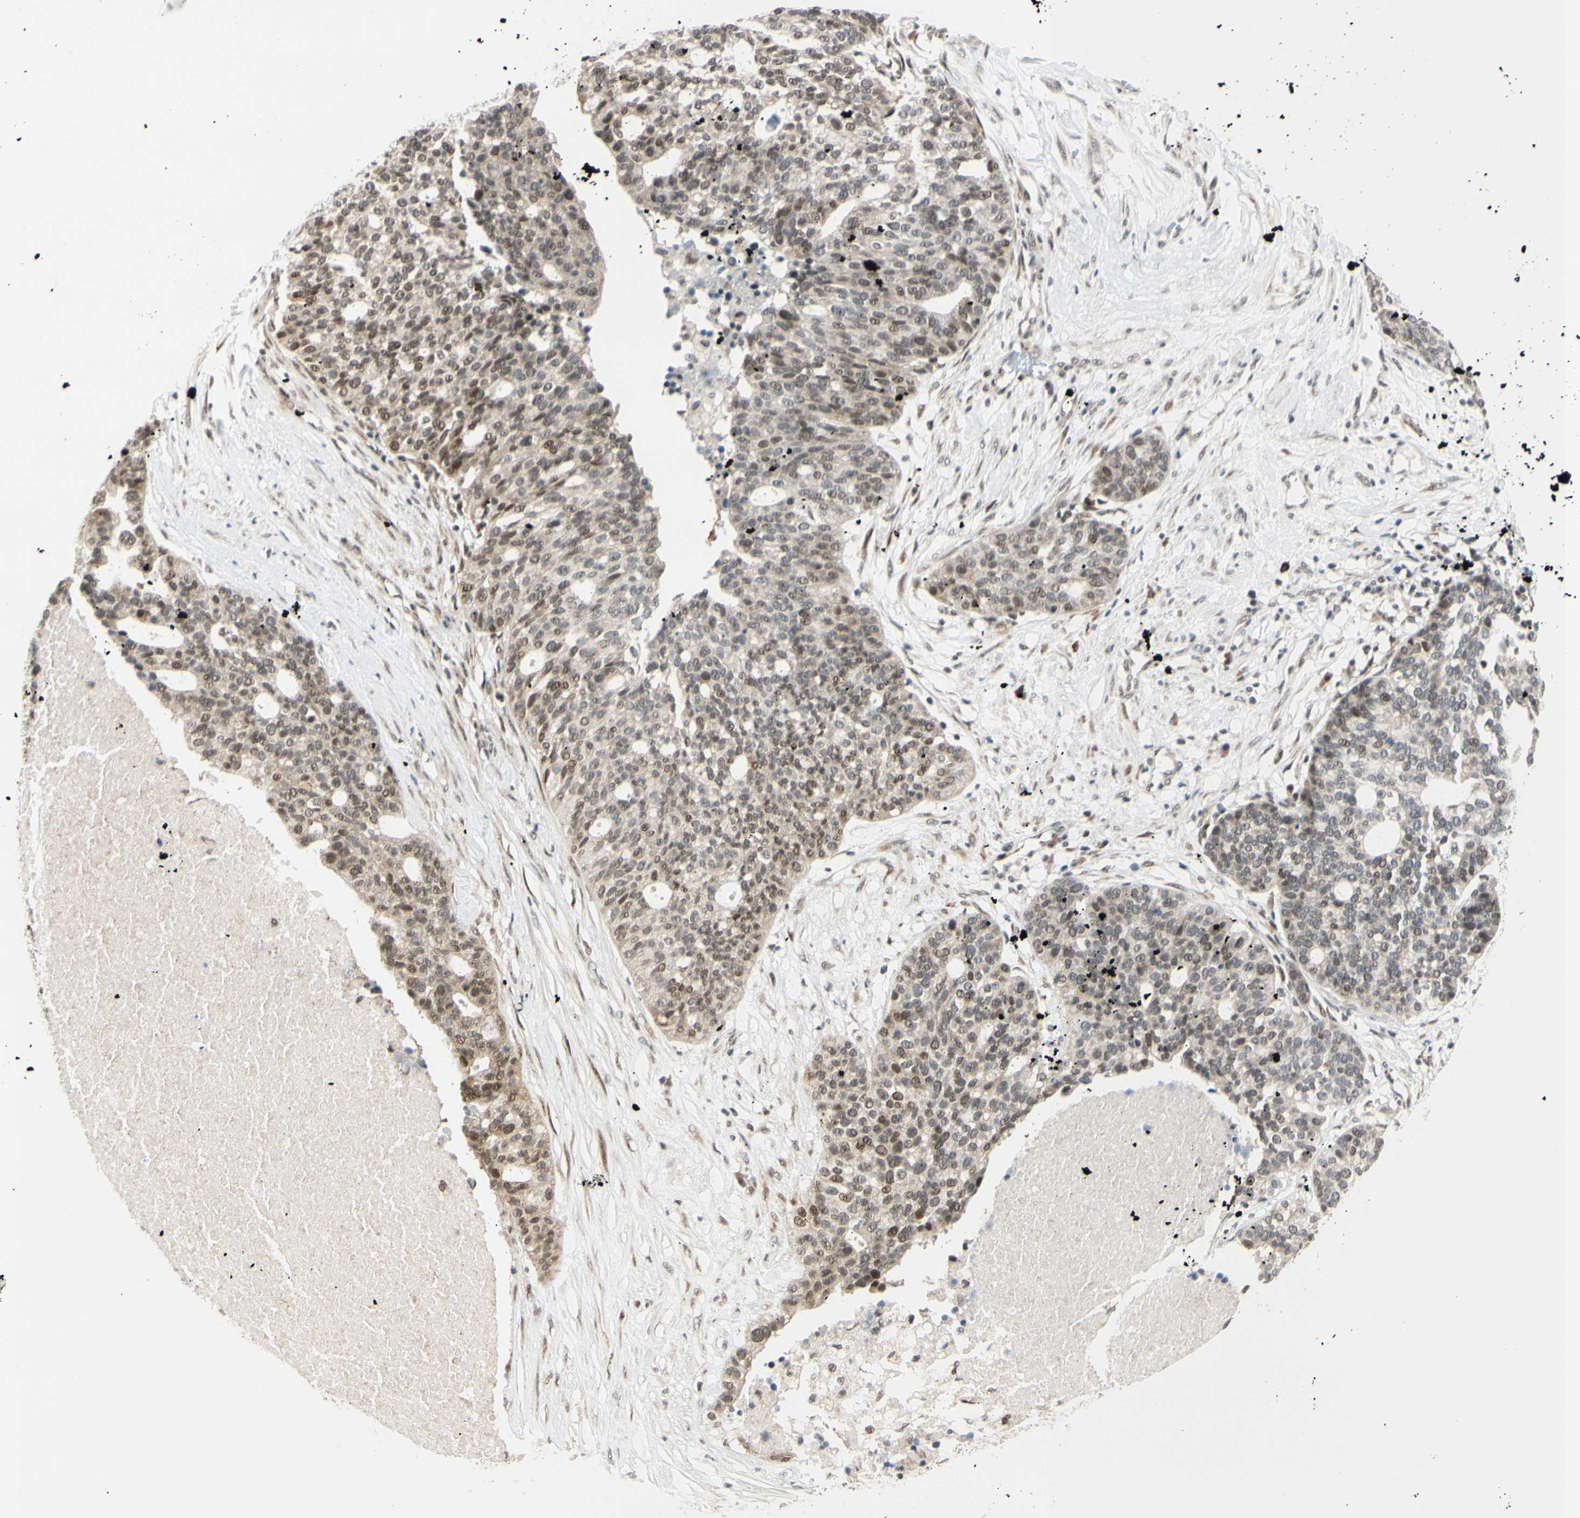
{"staining": {"intensity": "weak", "quantity": ">75%", "location": "cytoplasmic/membranous,nuclear"}, "tissue": "ovarian cancer", "cell_type": "Tumor cells", "image_type": "cancer", "snomed": [{"axis": "morphology", "description": "Cystadenocarcinoma, serous, NOS"}, {"axis": "topography", "description": "Ovary"}], "caption": "This histopathology image shows immunohistochemistry (IHC) staining of human ovarian serous cystadenocarcinoma, with low weak cytoplasmic/membranous and nuclear positivity in about >75% of tumor cells.", "gene": "BRMS1", "patient": {"sex": "female", "age": 59}}